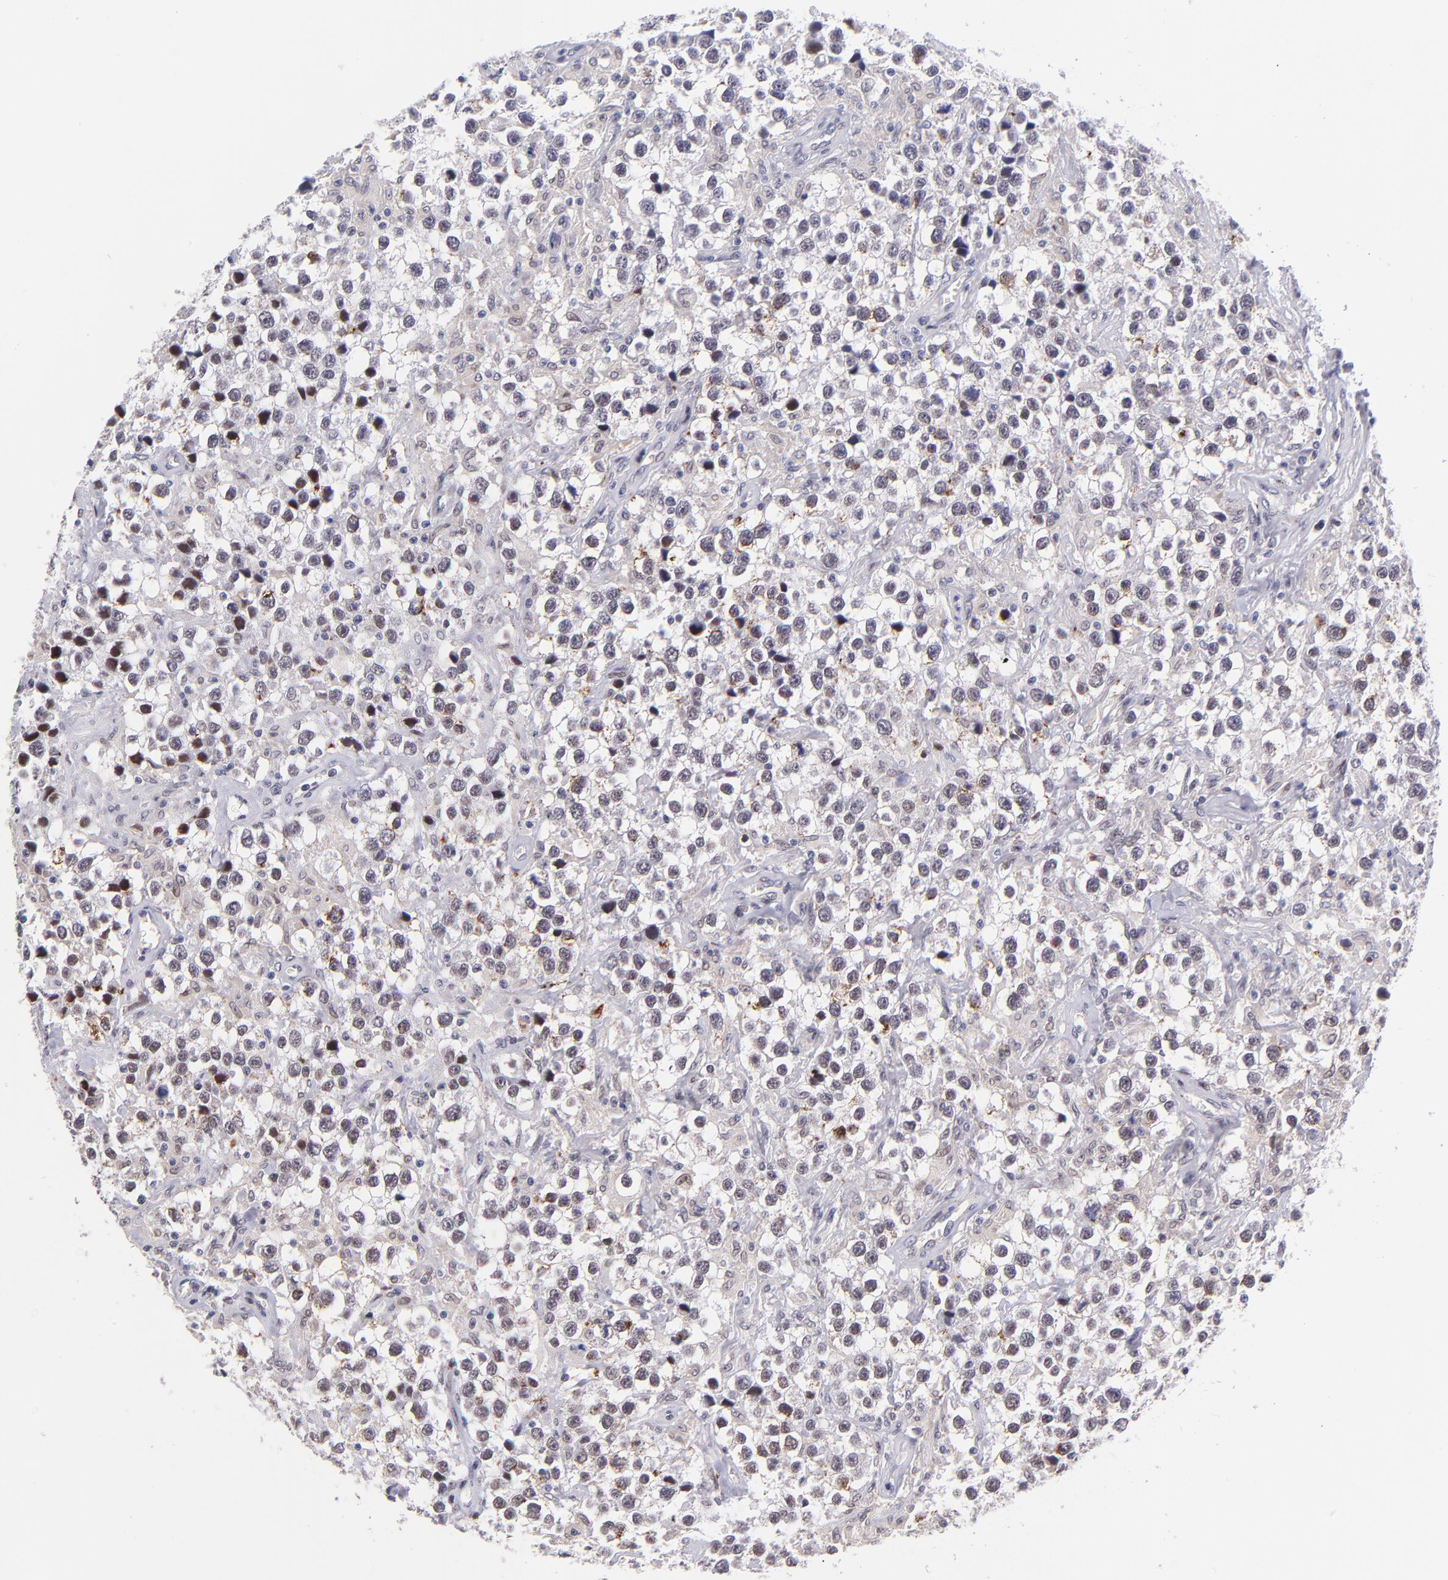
{"staining": {"intensity": "weak", "quantity": "25%-75%", "location": "nuclear"}, "tissue": "testis cancer", "cell_type": "Tumor cells", "image_type": "cancer", "snomed": [{"axis": "morphology", "description": "Seminoma, NOS"}, {"axis": "topography", "description": "Testis"}], "caption": "The histopathology image demonstrates staining of testis cancer, revealing weak nuclear protein positivity (brown color) within tumor cells. Using DAB (brown) and hematoxylin (blue) stains, captured at high magnification using brightfield microscopy.", "gene": "SOX6", "patient": {"sex": "male", "age": 43}}